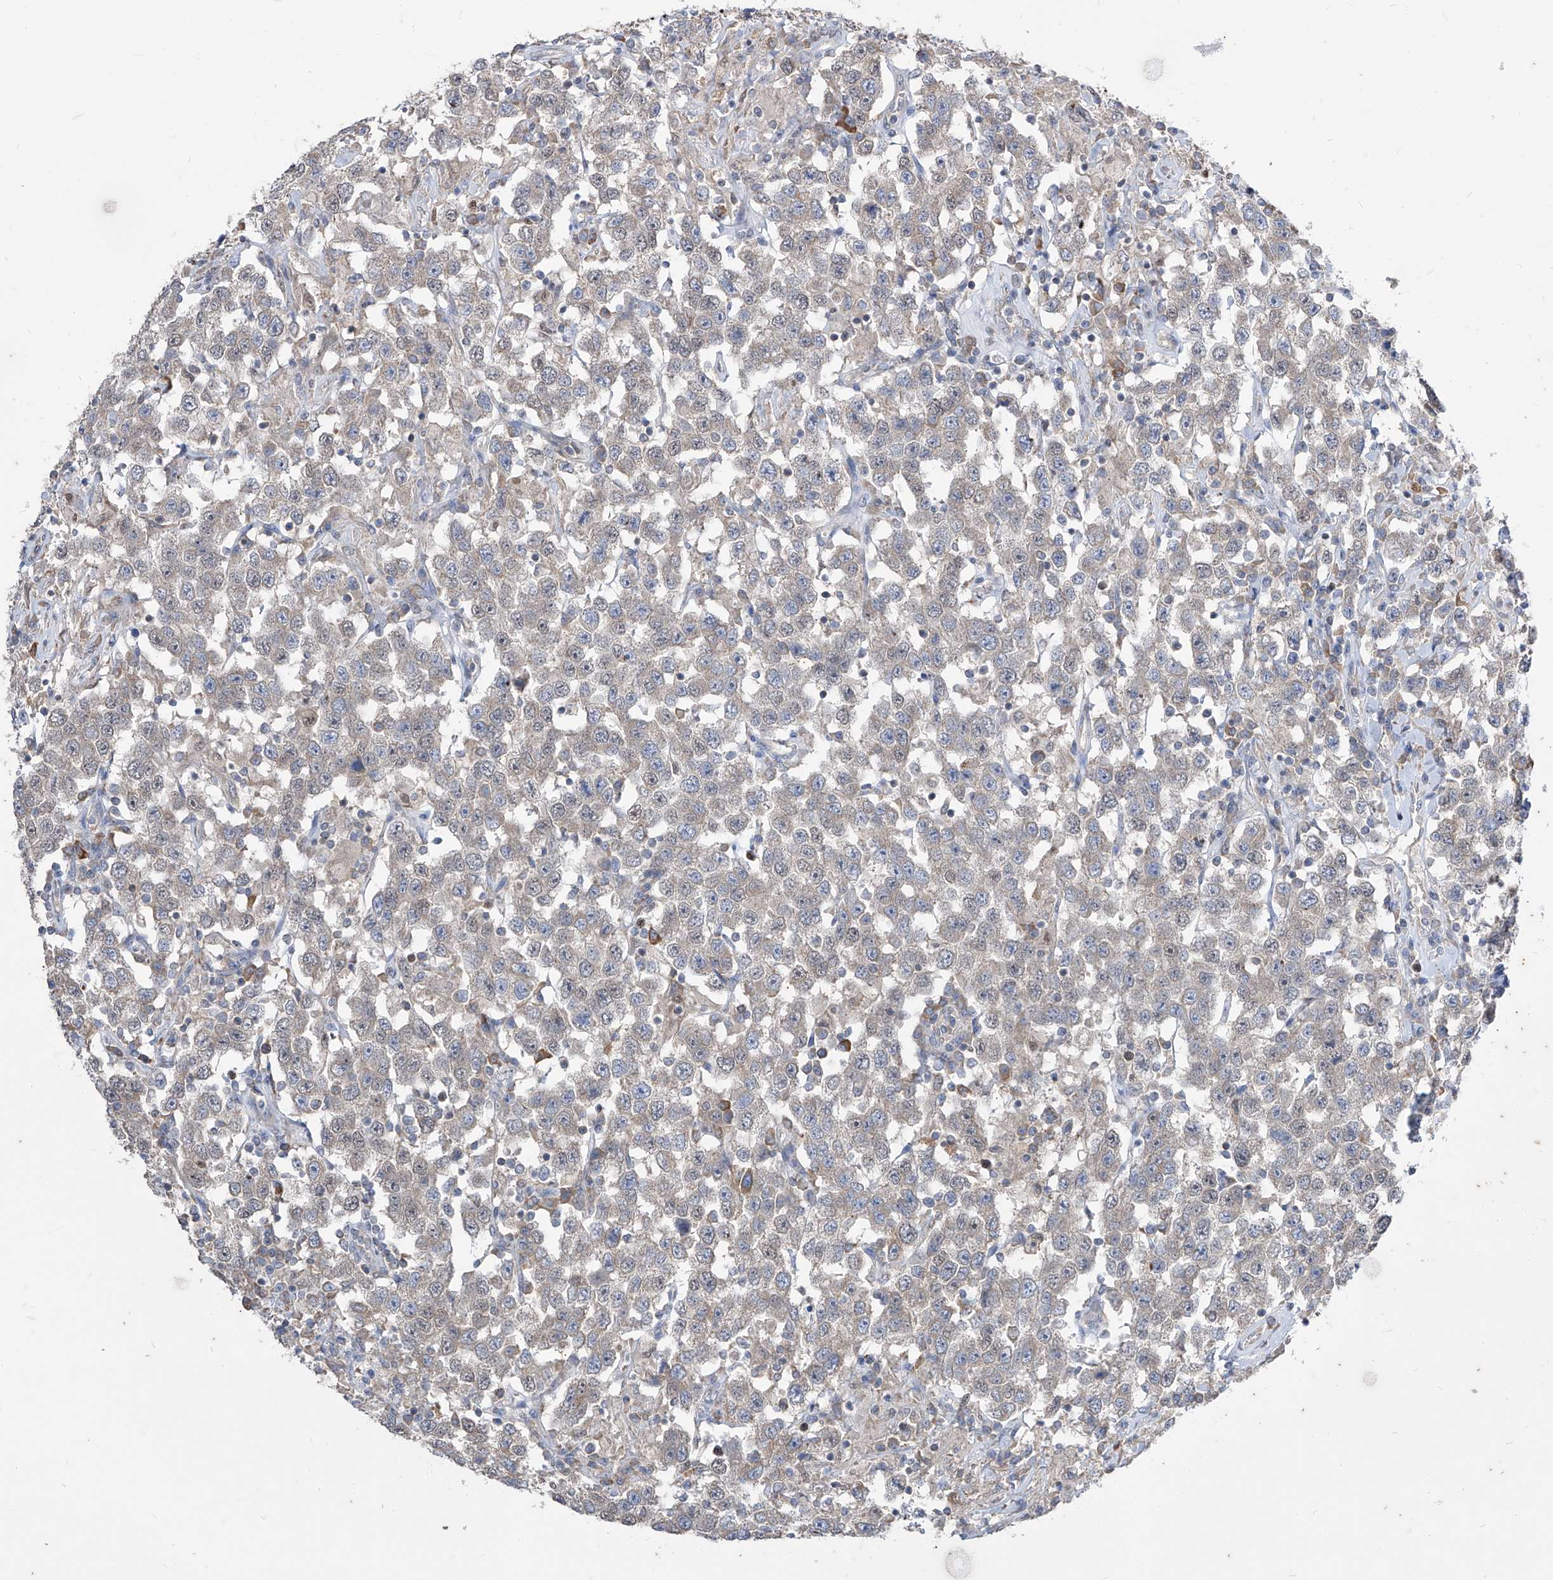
{"staining": {"intensity": "negative", "quantity": "none", "location": "none"}, "tissue": "testis cancer", "cell_type": "Tumor cells", "image_type": "cancer", "snomed": [{"axis": "morphology", "description": "Seminoma, NOS"}, {"axis": "topography", "description": "Testis"}], "caption": "This photomicrograph is of testis cancer stained with immunohistochemistry (IHC) to label a protein in brown with the nuclei are counter-stained blue. There is no positivity in tumor cells.", "gene": "BROX", "patient": {"sex": "male", "age": 41}}